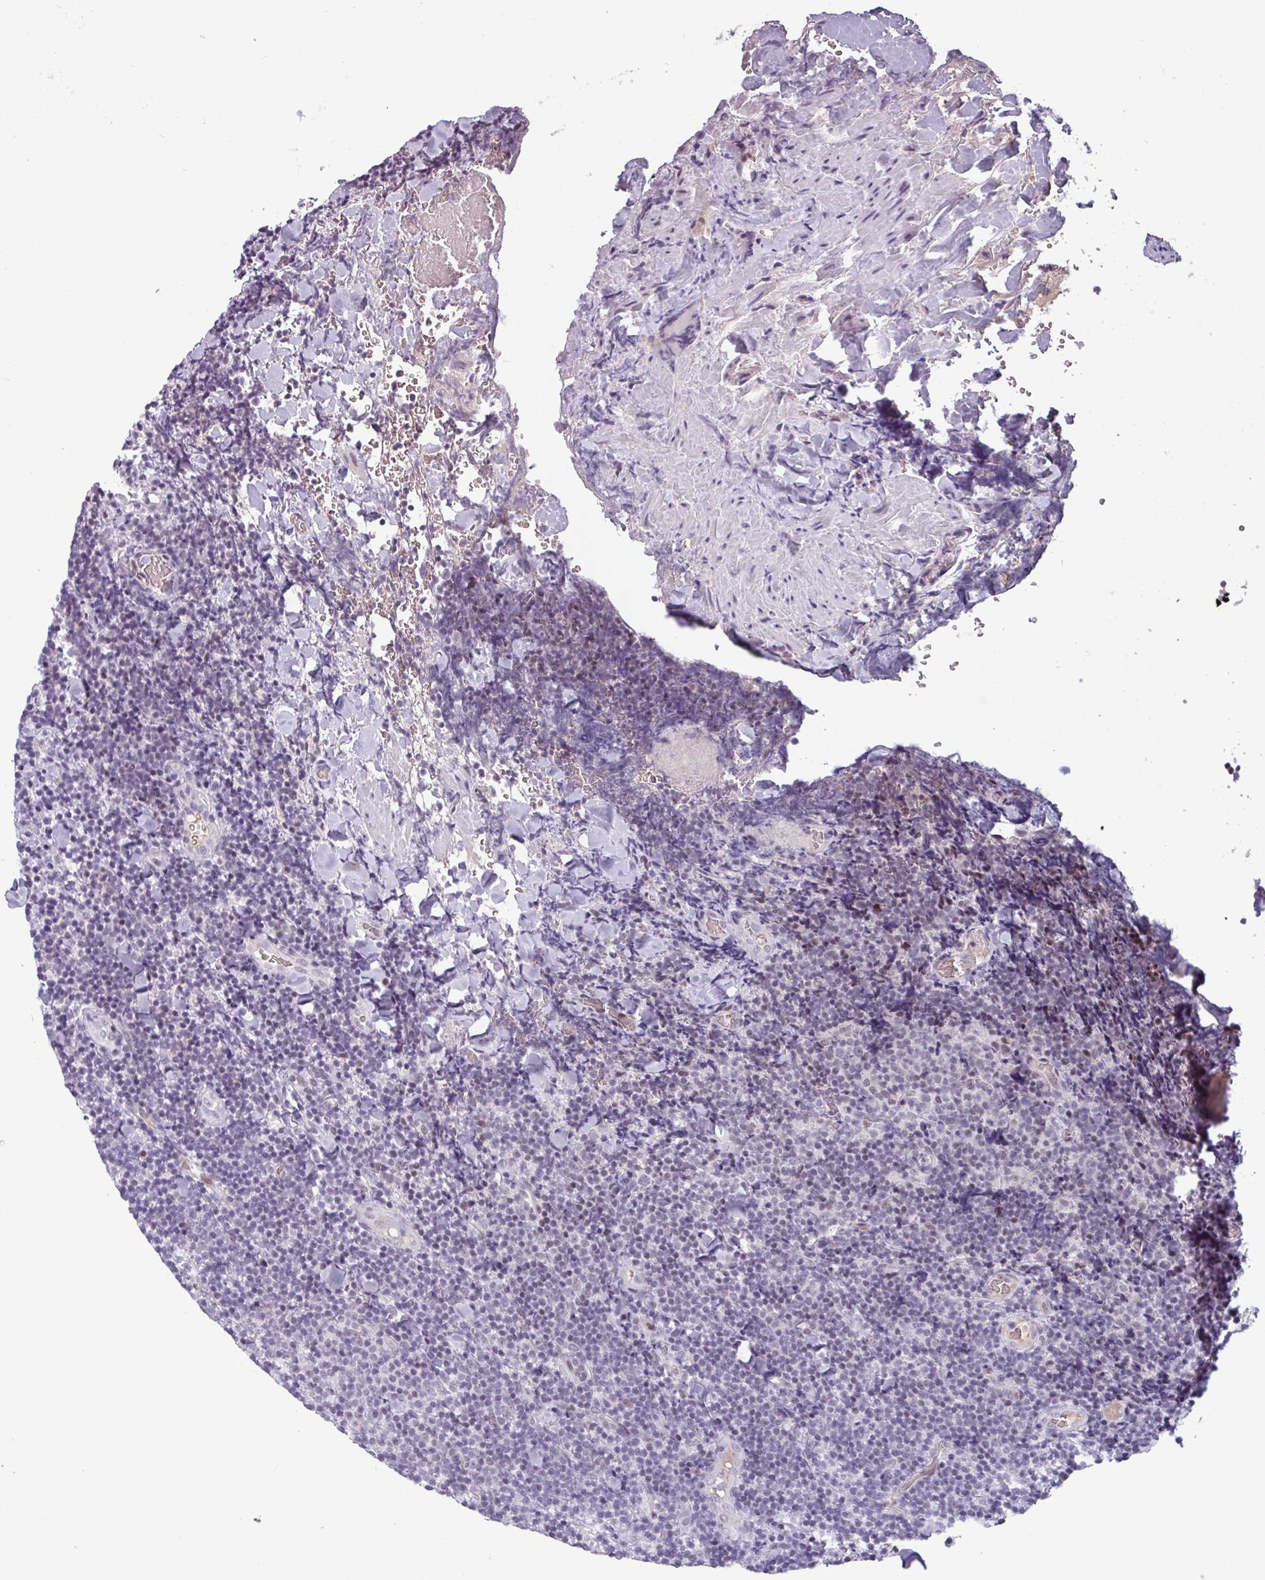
{"staining": {"intensity": "negative", "quantity": "none", "location": "none"}, "tissue": "lymphoma", "cell_type": "Tumor cells", "image_type": "cancer", "snomed": [{"axis": "morphology", "description": "Malignant lymphoma, non-Hodgkin's type, Low grade"}, {"axis": "topography", "description": "Lymph node"}], "caption": "The photomicrograph displays no significant staining in tumor cells of malignant lymphoma, non-Hodgkin's type (low-grade). The staining was performed using DAB (3,3'-diaminobenzidine) to visualize the protein expression in brown, while the nuclei were stained in blue with hematoxylin (Magnification: 20x).", "gene": "ZNF575", "patient": {"sex": "male", "age": 66}}